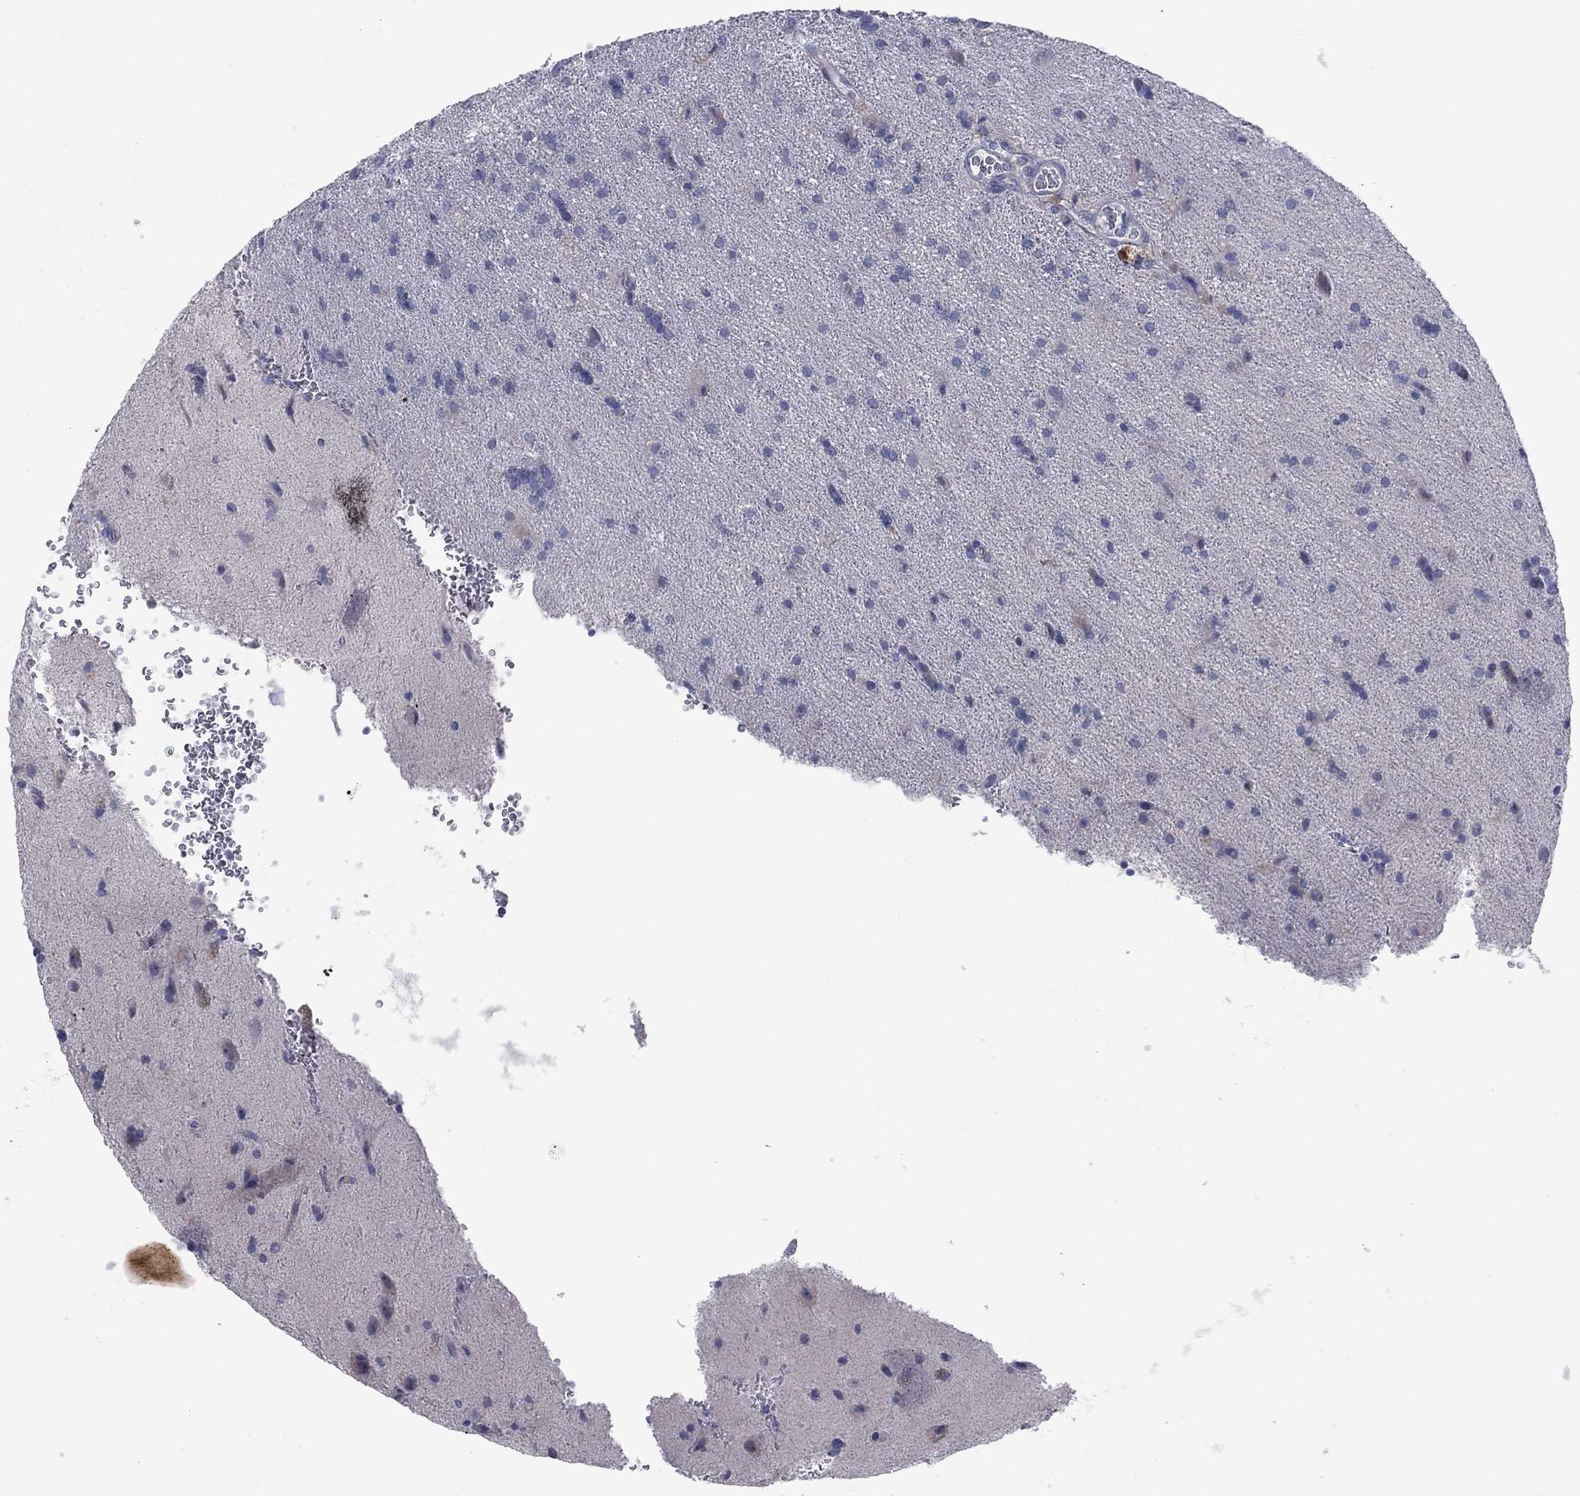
{"staining": {"intensity": "negative", "quantity": "none", "location": "none"}, "tissue": "glioma", "cell_type": "Tumor cells", "image_type": "cancer", "snomed": [{"axis": "morphology", "description": "Glioma, malignant, Low grade"}, {"axis": "topography", "description": "Brain"}], "caption": "Micrograph shows no protein staining in tumor cells of glioma tissue.", "gene": "PVR", "patient": {"sex": "male", "age": 58}}